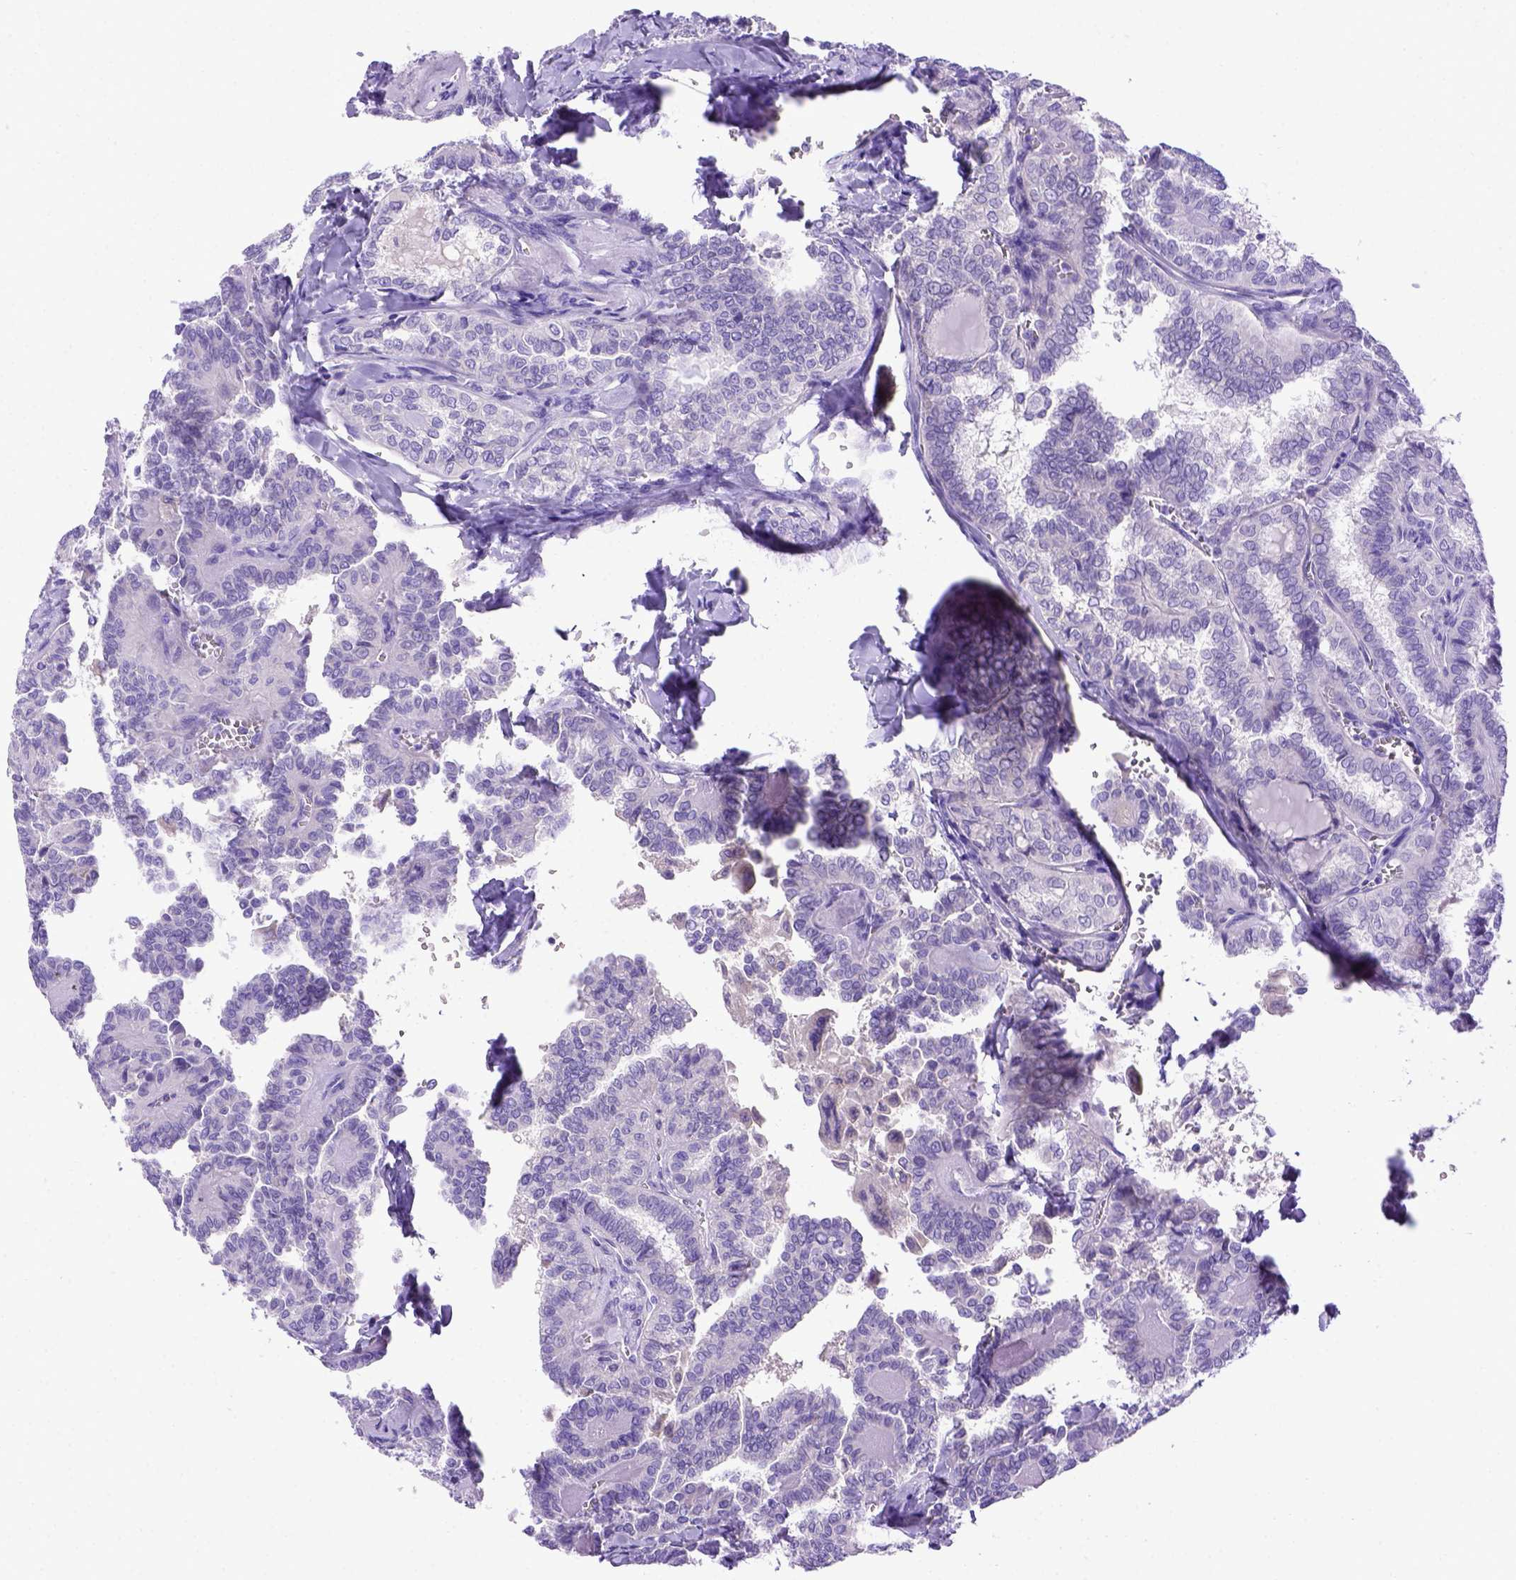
{"staining": {"intensity": "negative", "quantity": "none", "location": "none"}, "tissue": "thyroid cancer", "cell_type": "Tumor cells", "image_type": "cancer", "snomed": [{"axis": "morphology", "description": "Papillary adenocarcinoma, NOS"}, {"axis": "topography", "description": "Thyroid gland"}], "caption": "The immunohistochemistry (IHC) histopathology image has no significant staining in tumor cells of thyroid papillary adenocarcinoma tissue.", "gene": "ADAM12", "patient": {"sex": "female", "age": 41}}